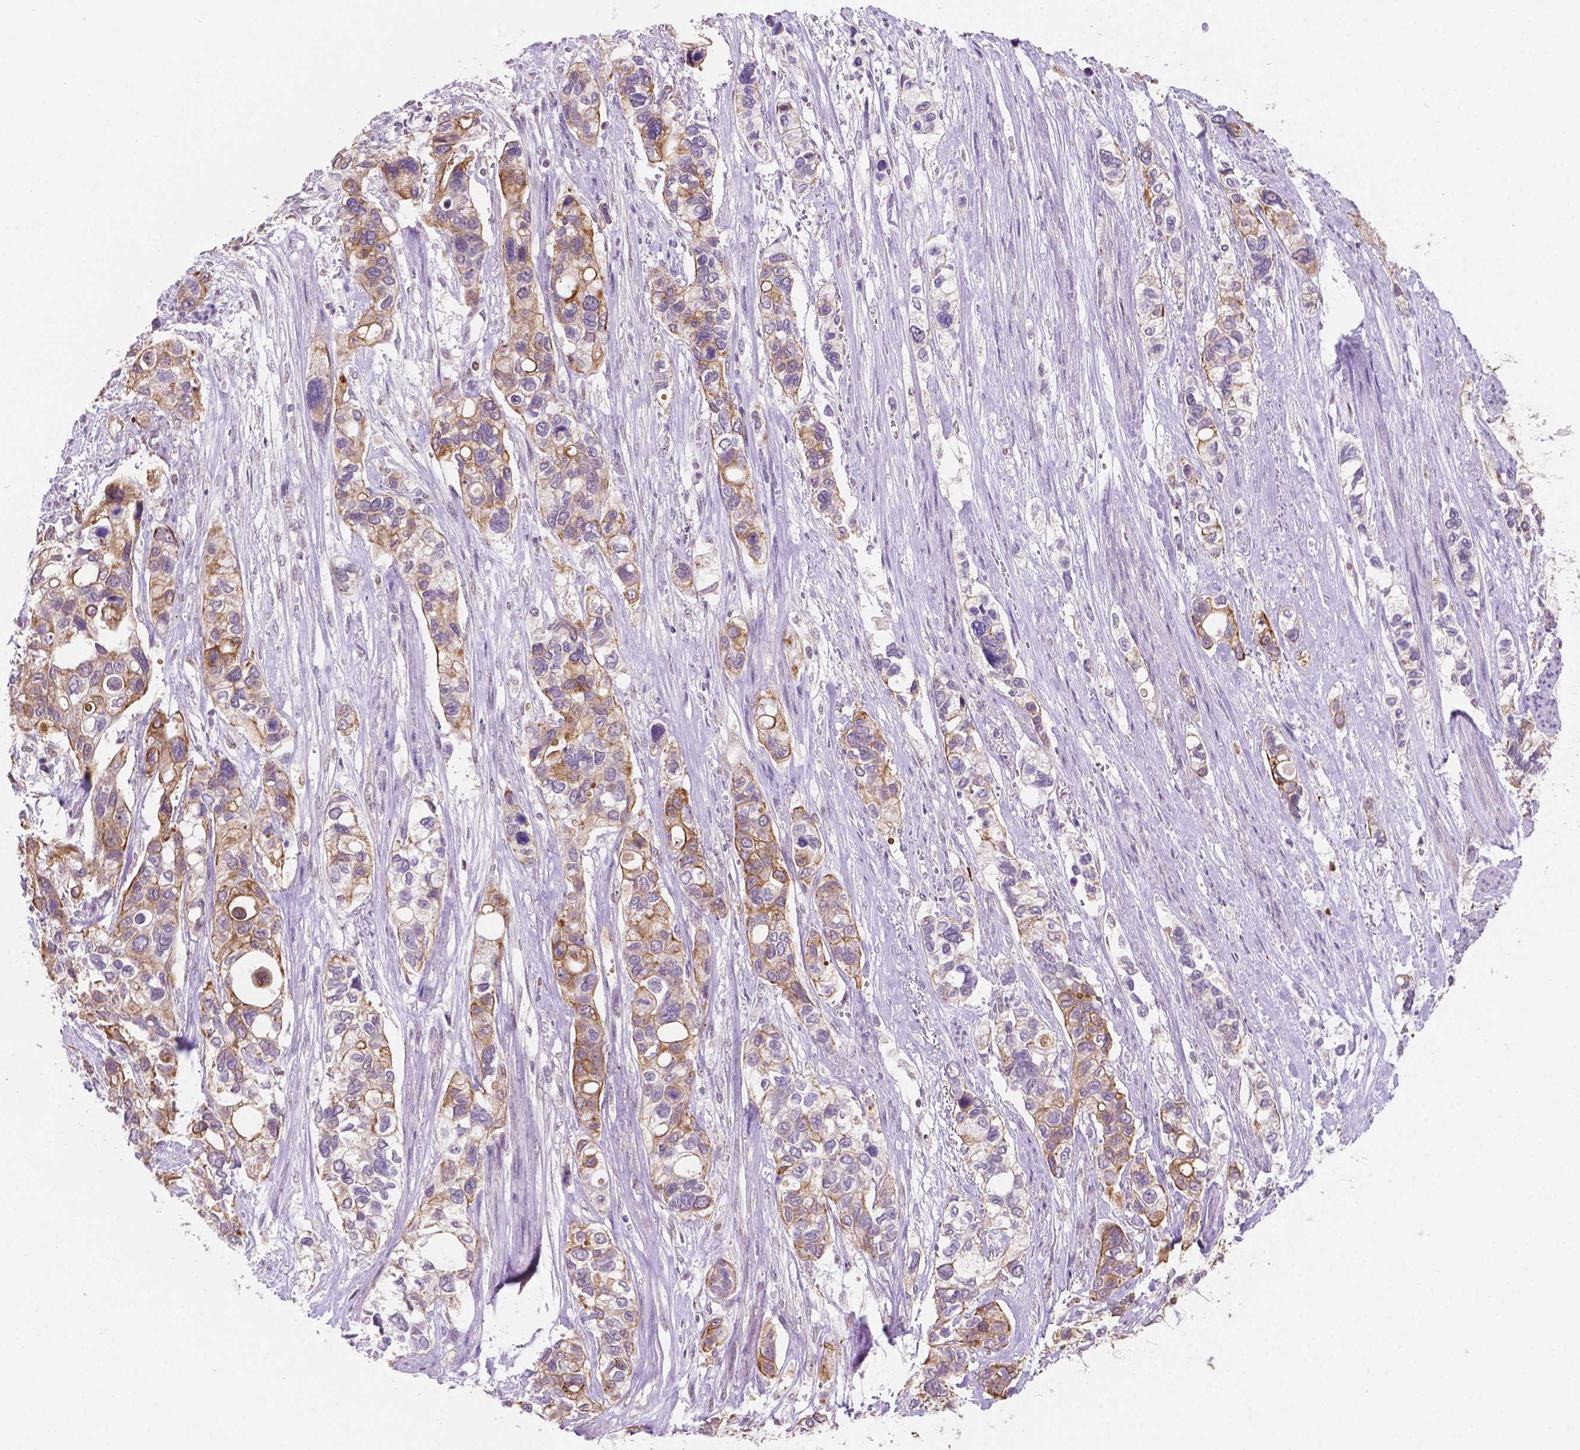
{"staining": {"intensity": "moderate", "quantity": ">75%", "location": "cytoplasmic/membranous"}, "tissue": "stomach cancer", "cell_type": "Tumor cells", "image_type": "cancer", "snomed": [{"axis": "morphology", "description": "Adenocarcinoma, NOS"}, {"axis": "topography", "description": "Stomach, upper"}], "caption": "A brown stain shows moderate cytoplasmic/membranous expression of a protein in adenocarcinoma (stomach) tumor cells. Nuclei are stained in blue.", "gene": "SHLD3", "patient": {"sex": "female", "age": 81}}